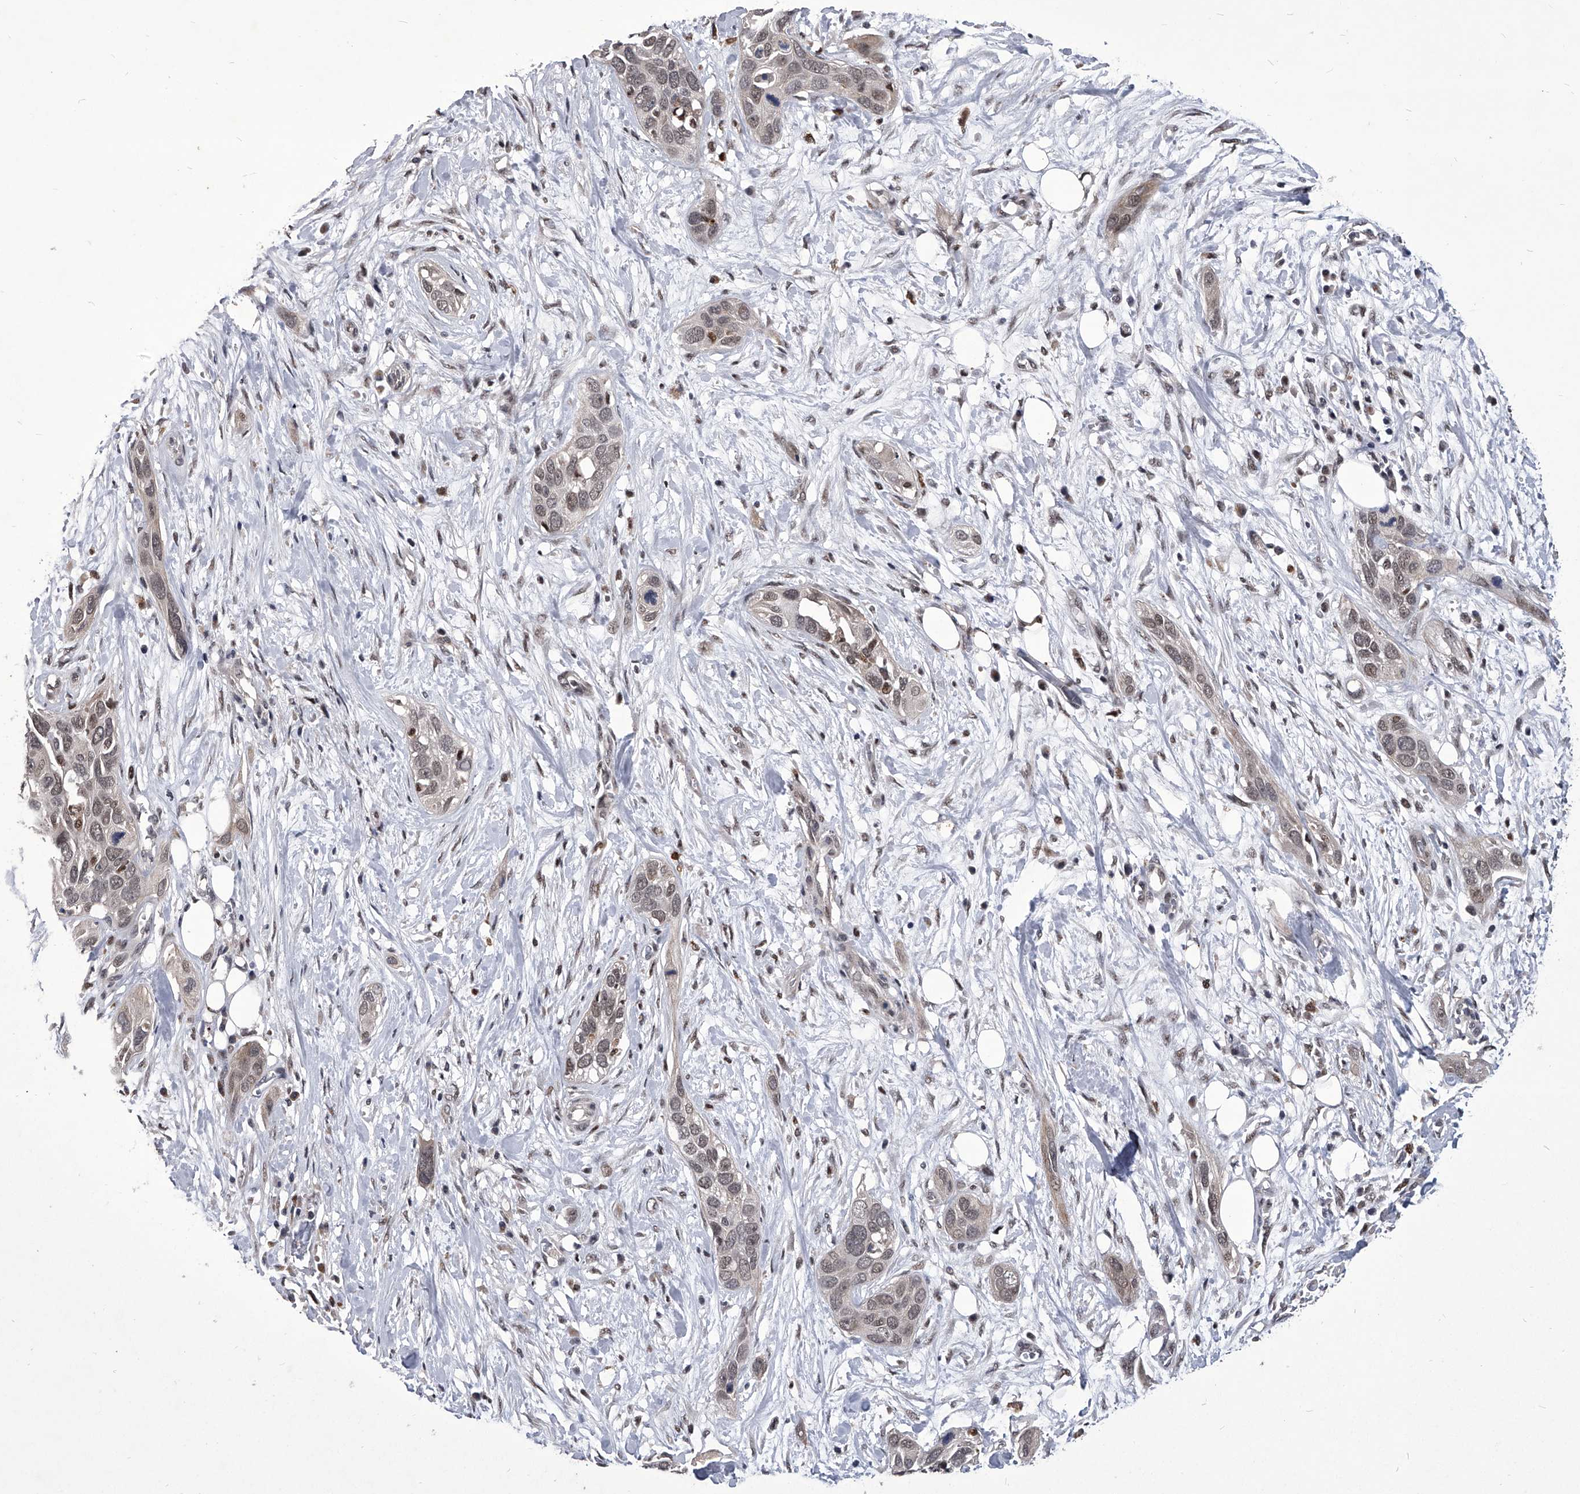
{"staining": {"intensity": "weak", "quantity": "25%-75%", "location": "nuclear"}, "tissue": "pancreatic cancer", "cell_type": "Tumor cells", "image_type": "cancer", "snomed": [{"axis": "morphology", "description": "Adenocarcinoma, NOS"}, {"axis": "topography", "description": "Pancreas"}], "caption": "Pancreatic cancer (adenocarcinoma) stained with immunohistochemistry (IHC) displays weak nuclear expression in about 25%-75% of tumor cells.", "gene": "CMTR1", "patient": {"sex": "female", "age": 60}}